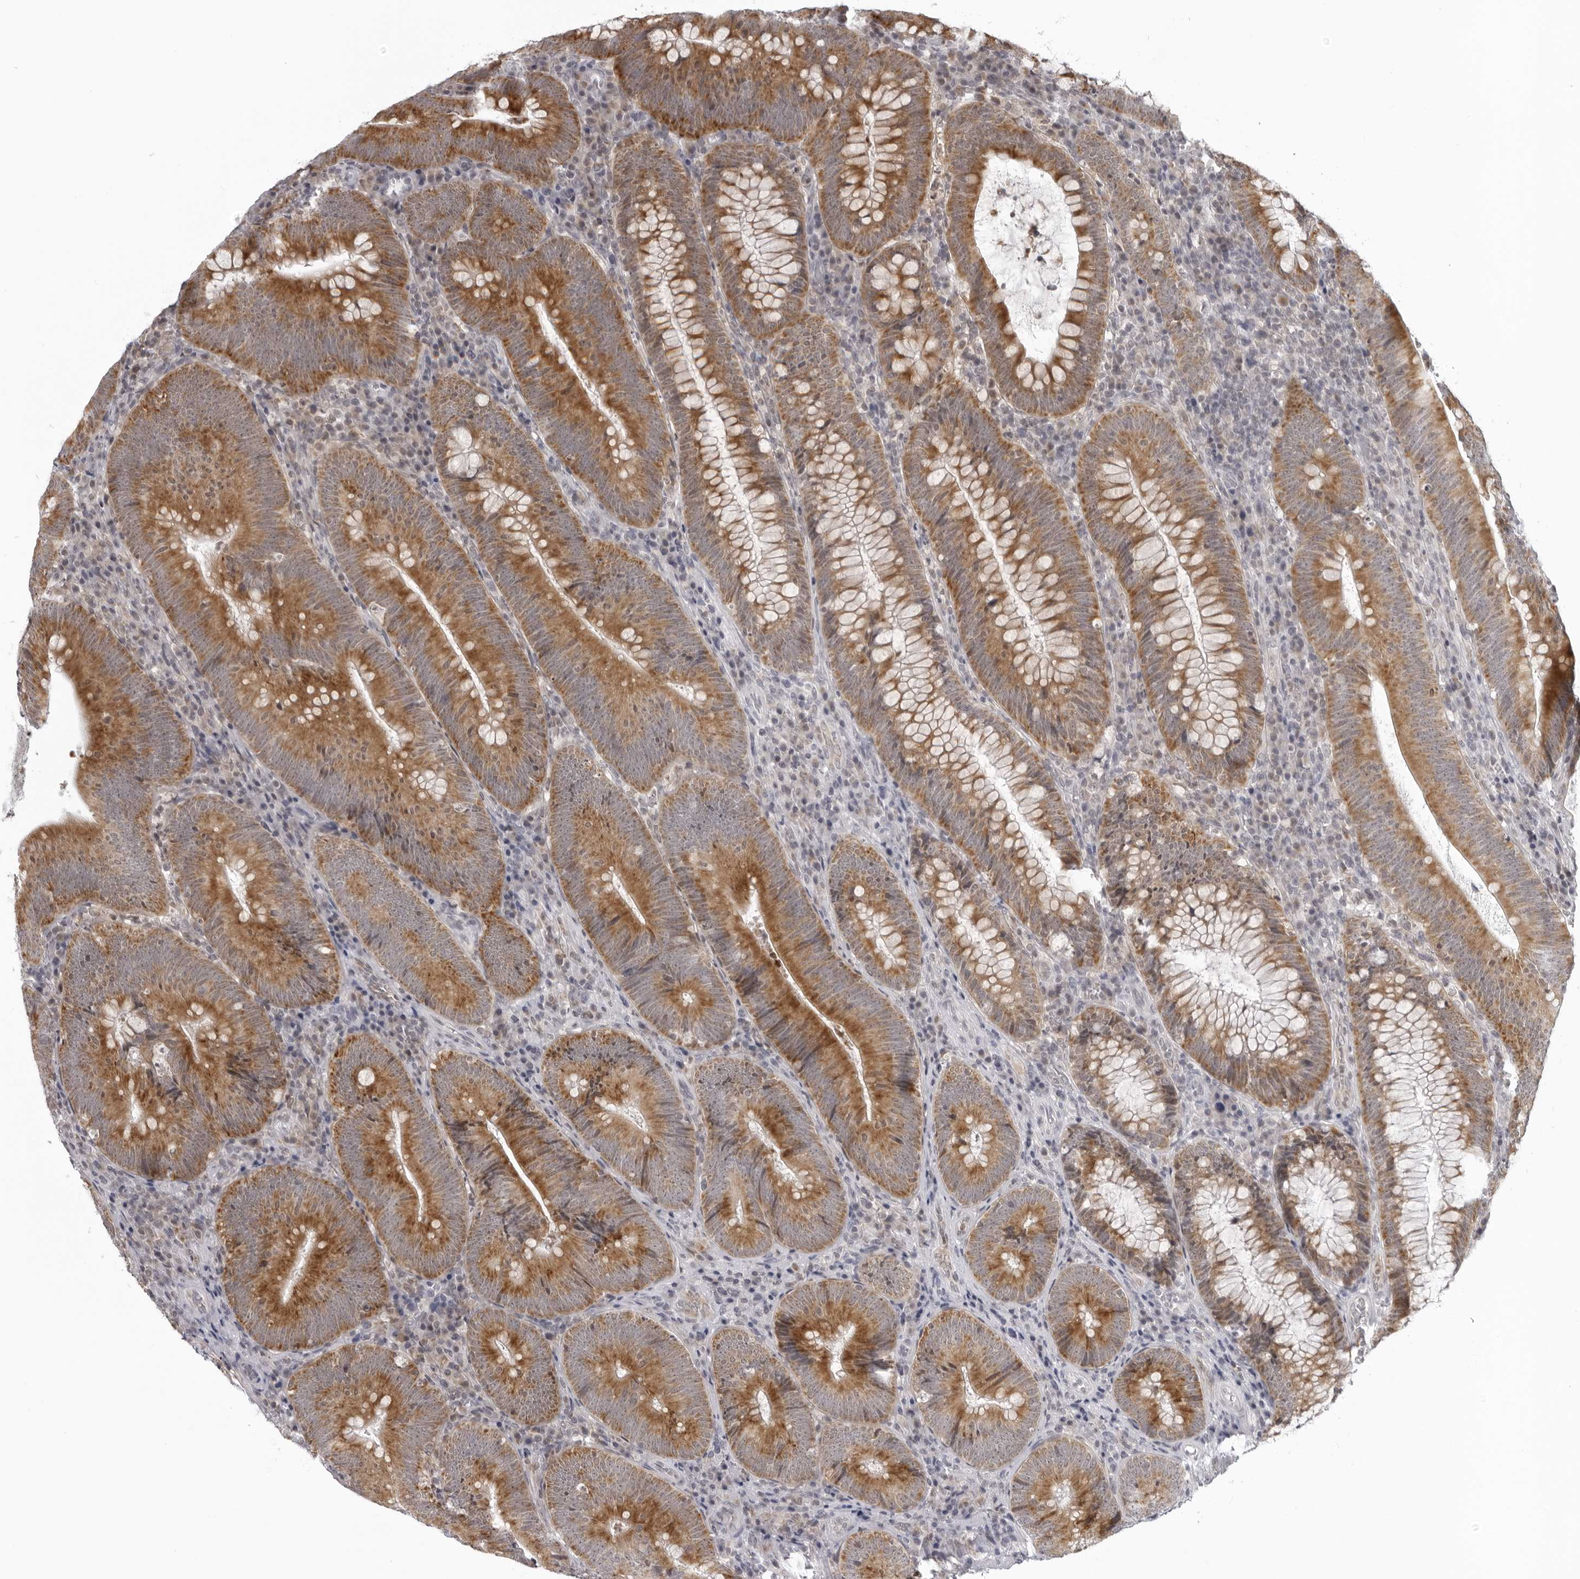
{"staining": {"intensity": "strong", "quantity": ">75%", "location": "cytoplasmic/membranous"}, "tissue": "colorectal cancer", "cell_type": "Tumor cells", "image_type": "cancer", "snomed": [{"axis": "morphology", "description": "Normal tissue, NOS"}, {"axis": "topography", "description": "Colon"}], "caption": "Protein staining displays strong cytoplasmic/membranous positivity in approximately >75% of tumor cells in colorectal cancer.", "gene": "MRPS15", "patient": {"sex": "female", "age": 82}}